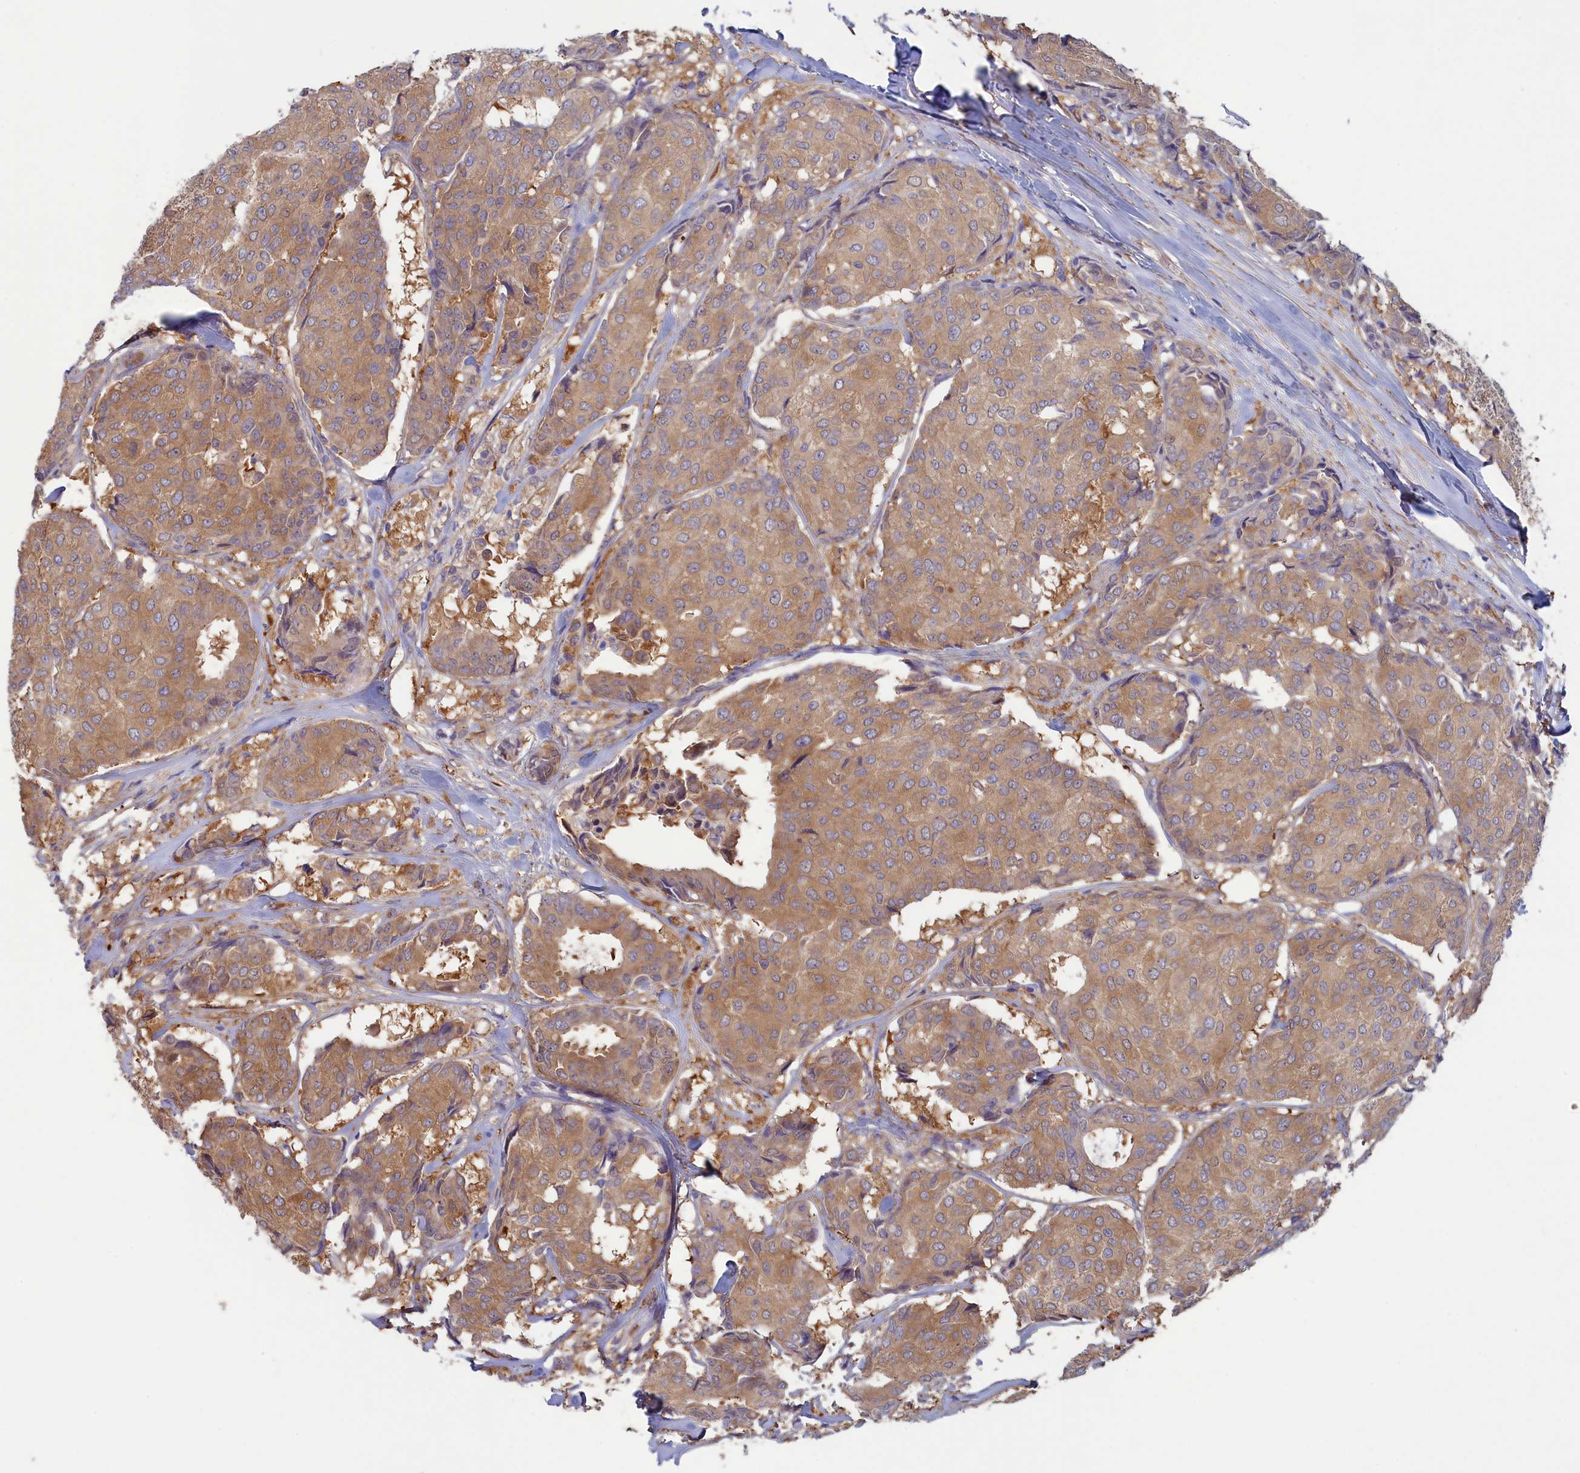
{"staining": {"intensity": "moderate", "quantity": ">75%", "location": "cytoplasmic/membranous"}, "tissue": "breast cancer", "cell_type": "Tumor cells", "image_type": "cancer", "snomed": [{"axis": "morphology", "description": "Duct carcinoma"}, {"axis": "topography", "description": "Breast"}], "caption": "An image of human breast intraductal carcinoma stained for a protein demonstrates moderate cytoplasmic/membranous brown staining in tumor cells. The protein of interest is shown in brown color, while the nuclei are stained blue.", "gene": "SYNDIG1L", "patient": {"sex": "female", "age": 75}}